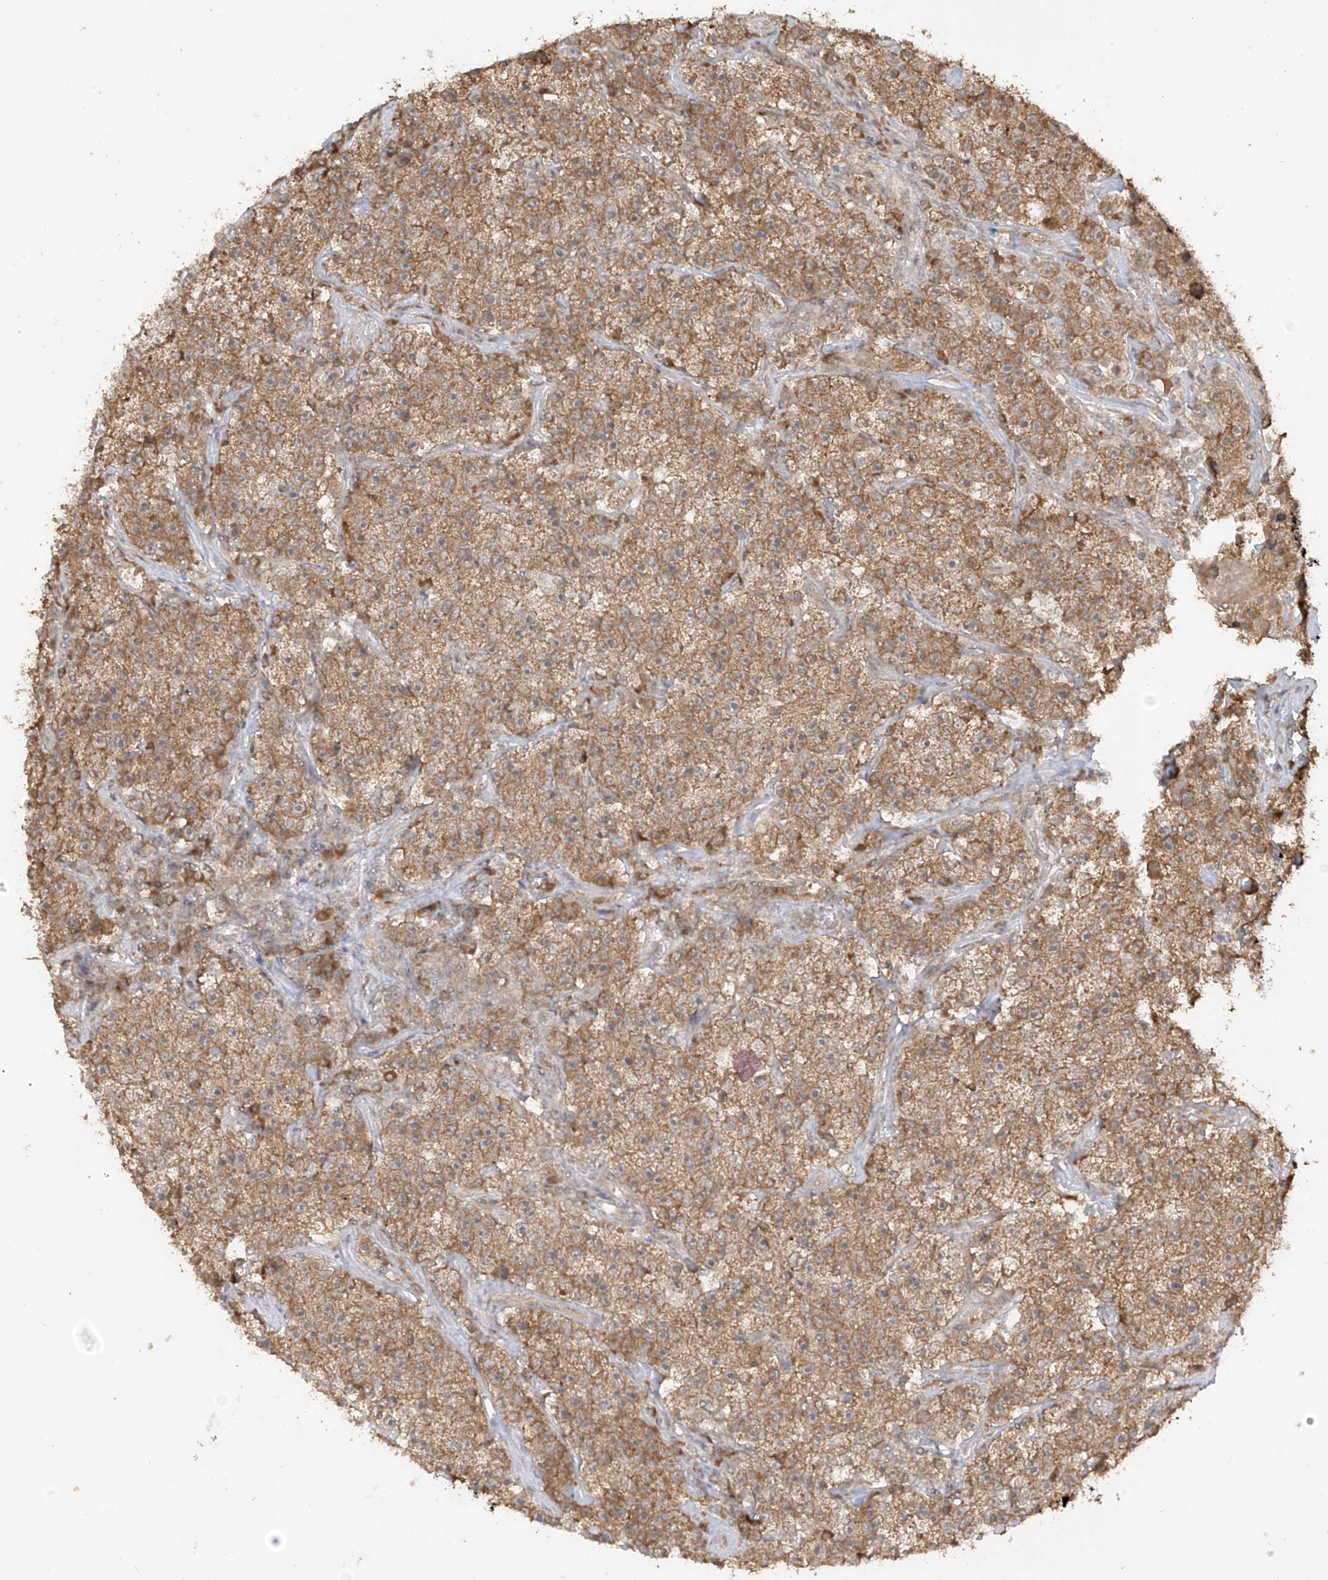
{"staining": {"intensity": "moderate", "quantity": ">75%", "location": "cytoplasmic/membranous"}, "tissue": "testis cancer", "cell_type": "Tumor cells", "image_type": "cancer", "snomed": [{"axis": "morphology", "description": "Seminoma, NOS"}, {"axis": "topography", "description": "Testis"}], "caption": "Immunohistochemistry micrograph of human testis seminoma stained for a protein (brown), which displays medium levels of moderate cytoplasmic/membranous staining in about >75% of tumor cells.", "gene": "COLGALT2", "patient": {"sex": "male", "age": 22}}